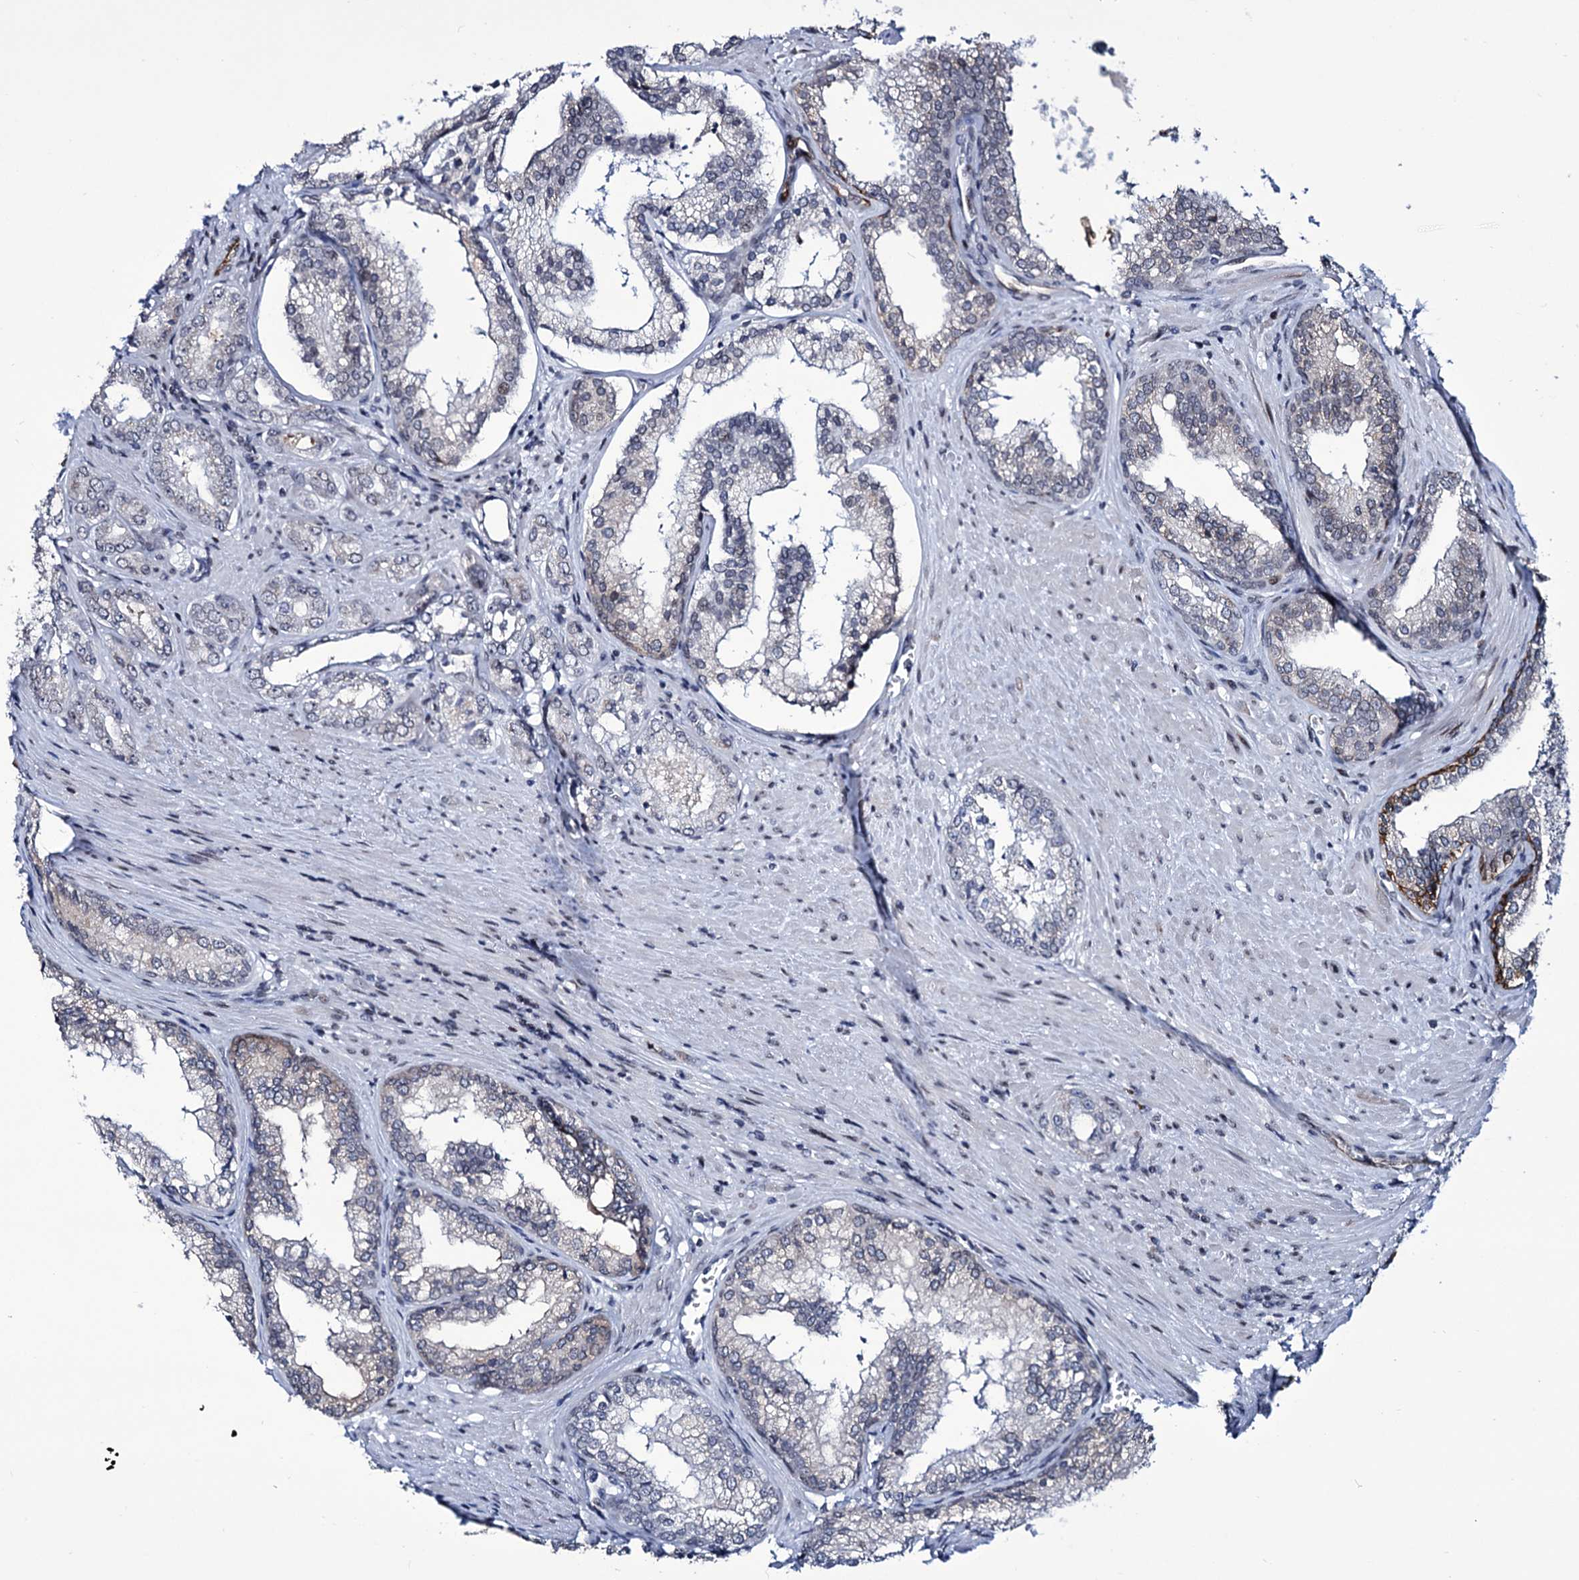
{"staining": {"intensity": "negative", "quantity": "none", "location": "none"}, "tissue": "prostate cancer", "cell_type": "Tumor cells", "image_type": "cancer", "snomed": [{"axis": "morphology", "description": "Adenocarcinoma, High grade"}, {"axis": "topography", "description": "Prostate"}], "caption": "Immunohistochemical staining of high-grade adenocarcinoma (prostate) shows no significant expression in tumor cells.", "gene": "ZC3H12C", "patient": {"sex": "male", "age": 72}}